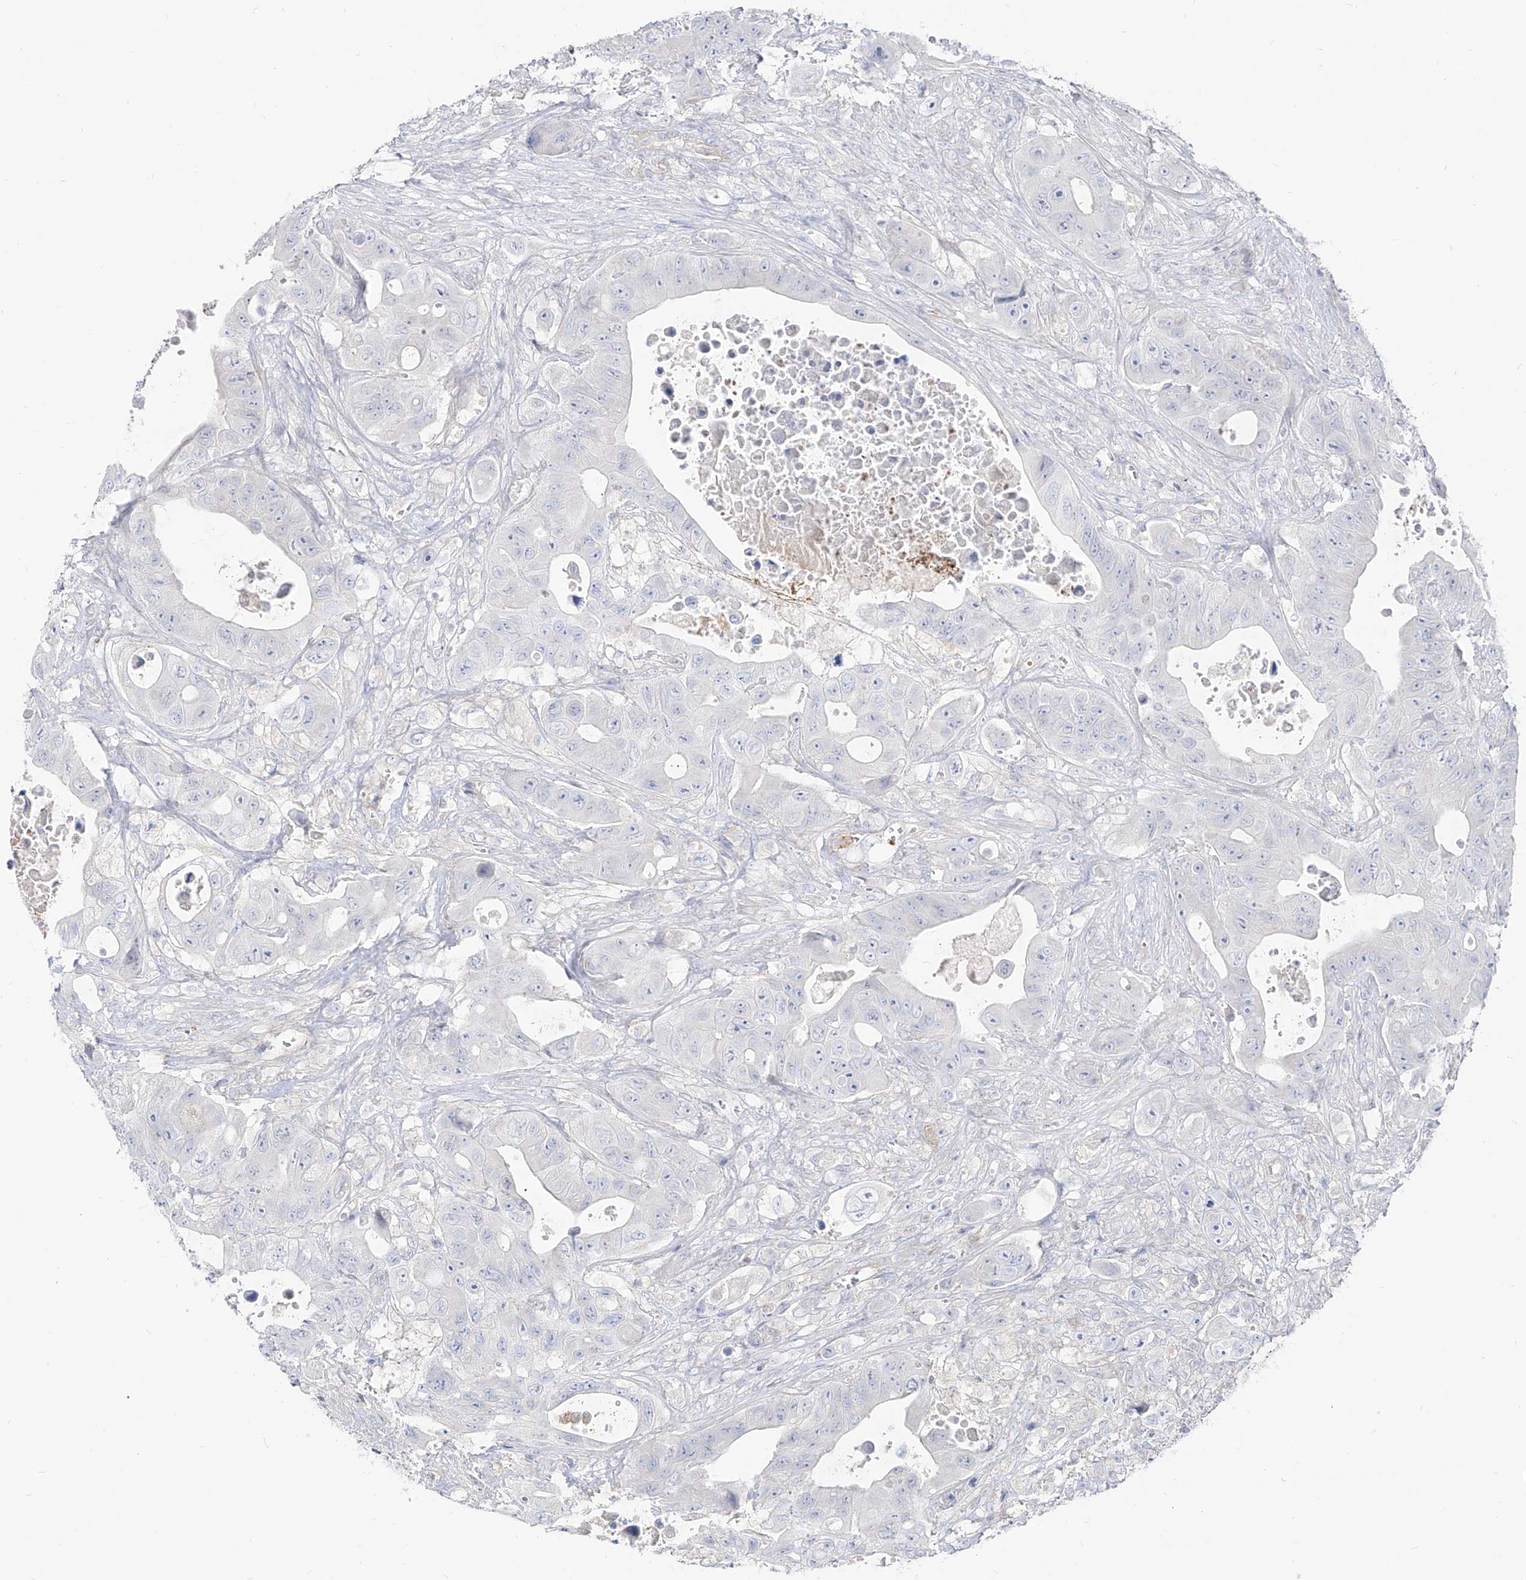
{"staining": {"intensity": "negative", "quantity": "none", "location": "none"}, "tissue": "colorectal cancer", "cell_type": "Tumor cells", "image_type": "cancer", "snomed": [{"axis": "morphology", "description": "Adenocarcinoma, NOS"}, {"axis": "topography", "description": "Colon"}], "caption": "This is an IHC photomicrograph of human colorectal adenocarcinoma. There is no staining in tumor cells.", "gene": "RBFOX3", "patient": {"sex": "female", "age": 46}}